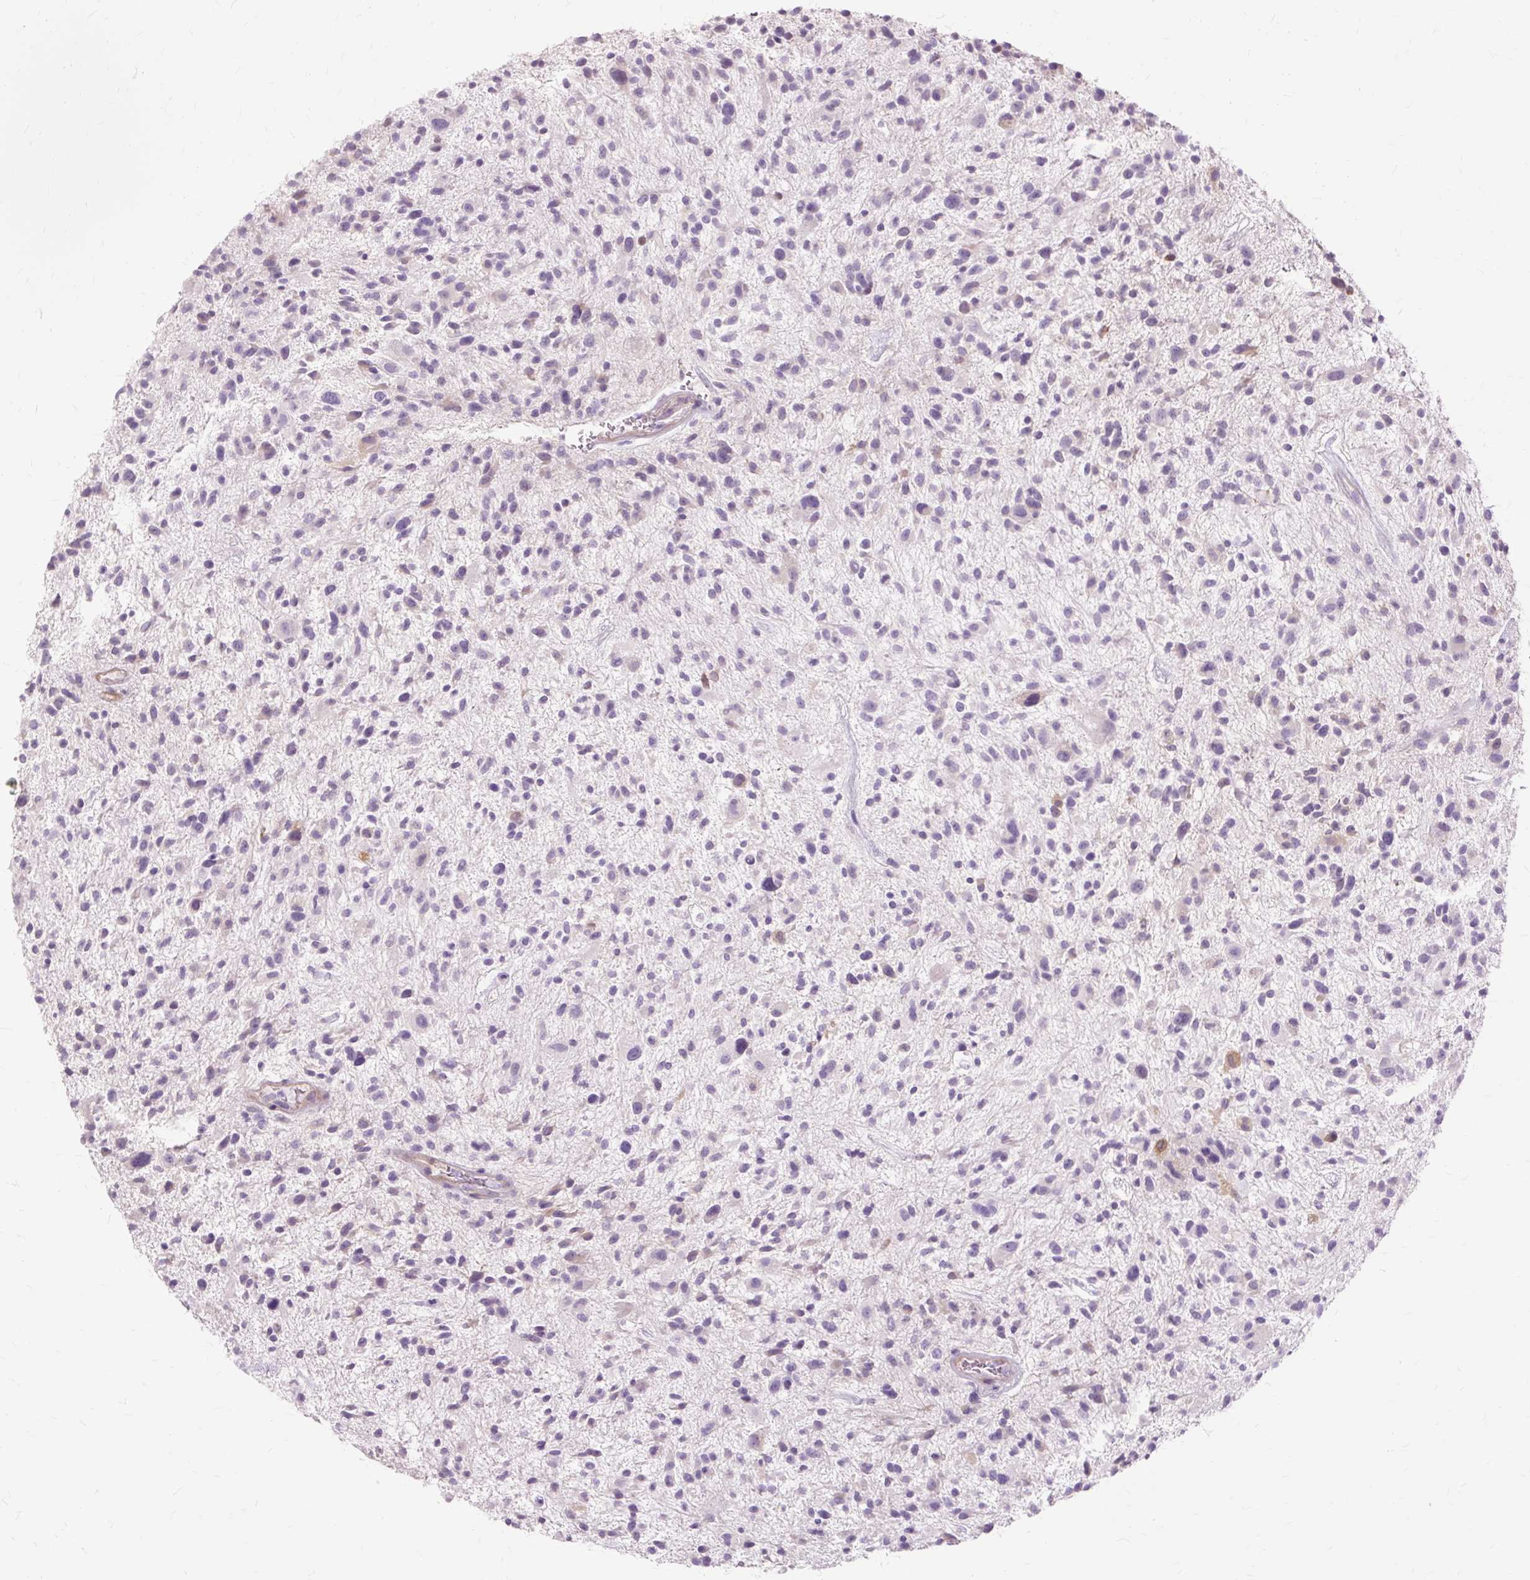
{"staining": {"intensity": "negative", "quantity": "none", "location": "none"}, "tissue": "glioma", "cell_type": "Tumor cells", "image_type": "cancer", "snomed": [{"axis": "morphology", "description": "Glioma, malignant, High grade"}, {"axis": "topography", "description": "Brain"}], "caption": "Tumor cells show no significant staining in high-grade glioma (malignant). (Immunohistochemistry (ihc), brightfield microscopy, high magnification).", "gene": "DCTN4", "patient": {"sex": "male", "age": 47}}